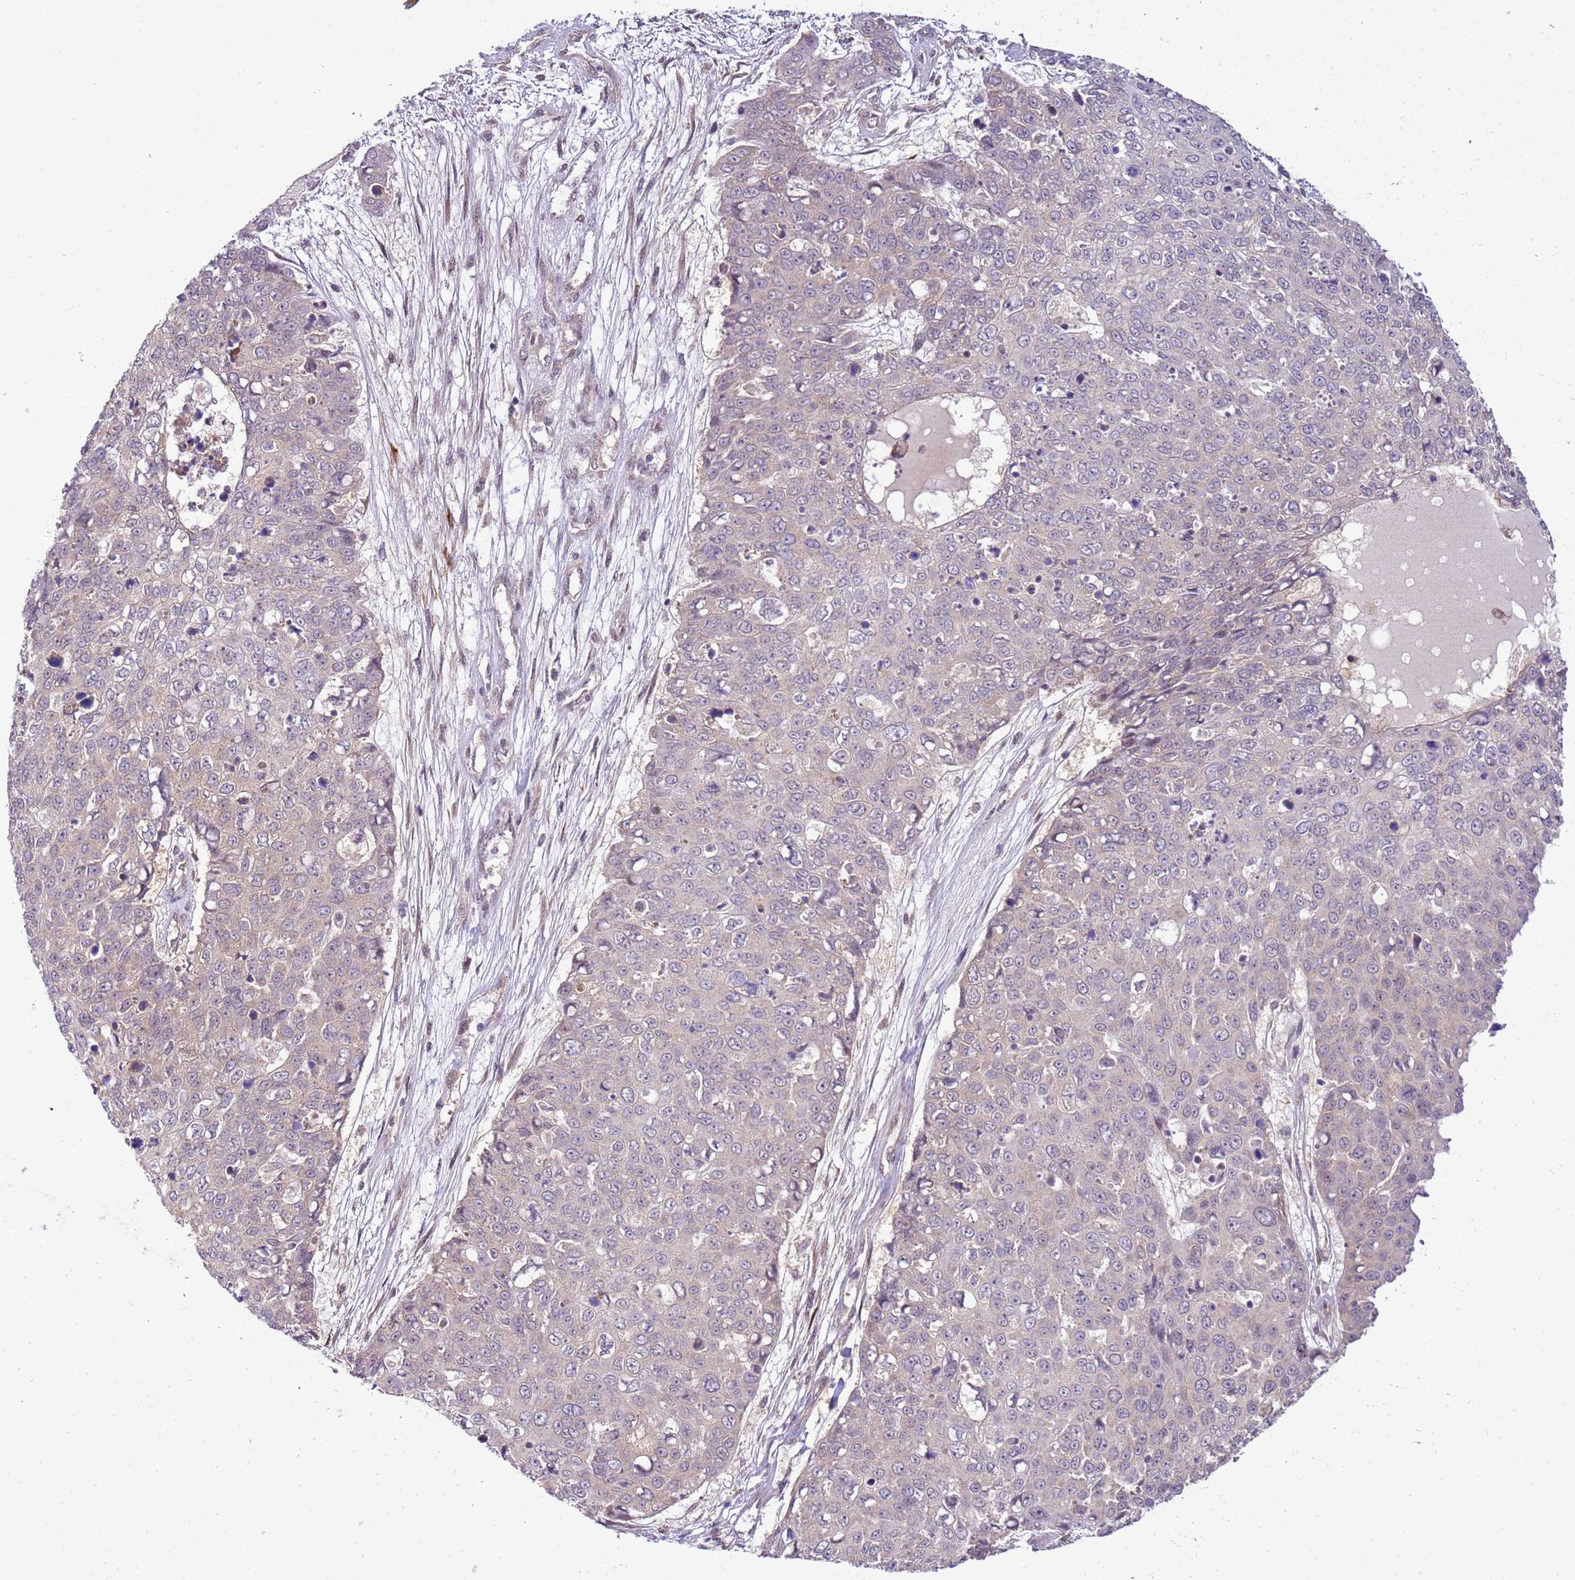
{"staining": {"intensity": "negative", "quantity": "none", "location": "none"}, "tissue": "skin cancer", "cell_type": "Tumor cells", "image_type": "cancer", "snomed": [{"axis": "morphology", "description": "Squamous cell carcinoma, NOS"}, {"axis": "topography", "description": "Skin"}], "caption": "A micrograph of squamous cell carcinoma (skin) stained for a protein exhibits no brown staining in tumor cells.", "gene": "SCARA3", "patient": {"sex": "male", "age": 71}}